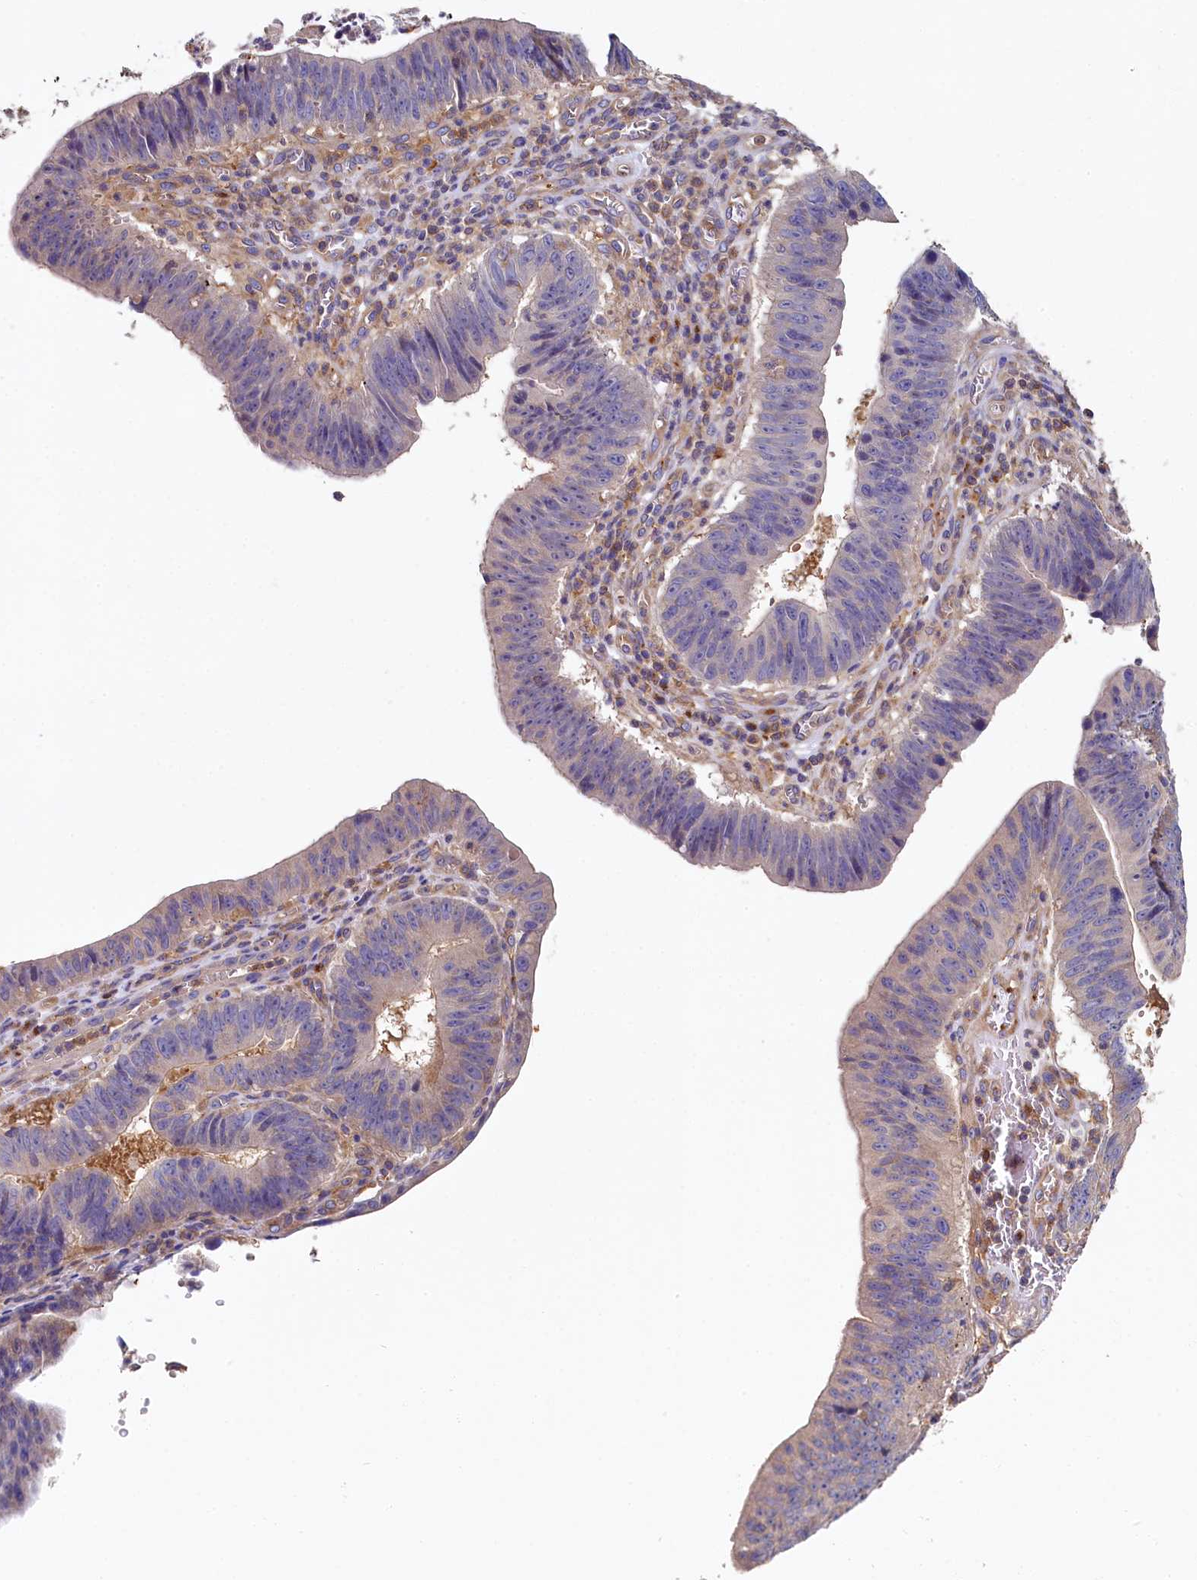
{"staining": {"intensity": "negative", "quantity": "none", "location": "none"}, "tissue": "stomach cancer", "cell_type": "Tumor cells", "image_type": "cancer", "snomed": [{"axis": "morphology", "description": "Adenocarcinoma, NOS"}, {"axis": "topography", "description": "Stomach"}], "caption": "High magnification brightfield microscopy of stomach cancer stained with DAB (3,3'-diaminobenzidine) (brown) and counterstained with hematoxylin (blue): tumor cells show no significant positivity.", "gene": "PPIP5K1", "patient": {"sex": "male", "age": 59}}